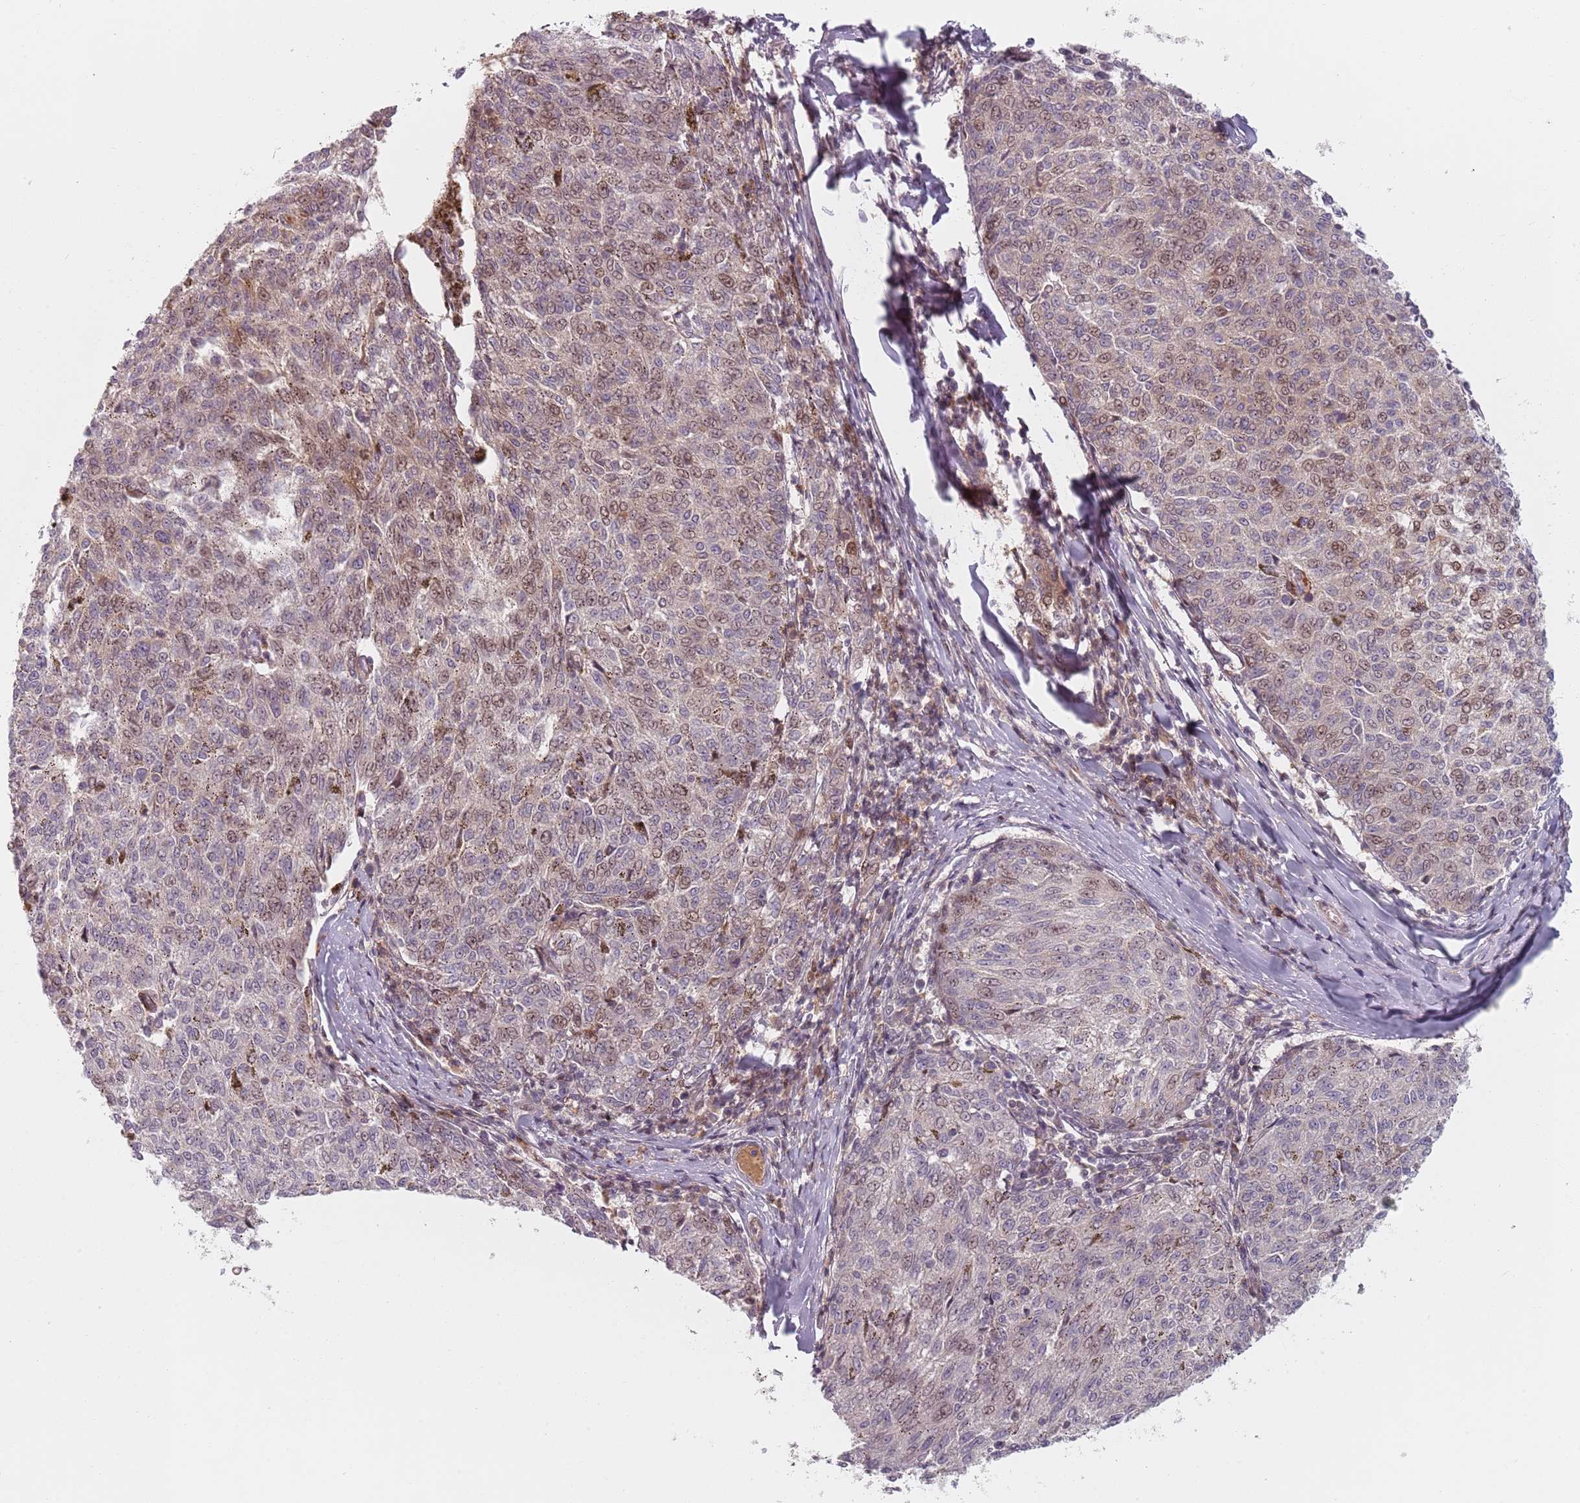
{"staining": {"intensity": "moderate", "quantity": "<25%", "location": "nuclear"}, "tissue": "melanoma", "cell_type": "Tumor cells", "image_type": "cancer", "snomed": [{"axis": "morphology", "description": "Malignant melanoma, NOS"}, {"axis": "topography", "description": "Skin"}], "caption": "This histopathology image exhibits immunohistochemistry staining of melanoma, with low moderate nuclear expression in approximately <25% of tumor cells.", "gene": "RPS6KA2", "patient": {"sex": "female", "age": 72}}